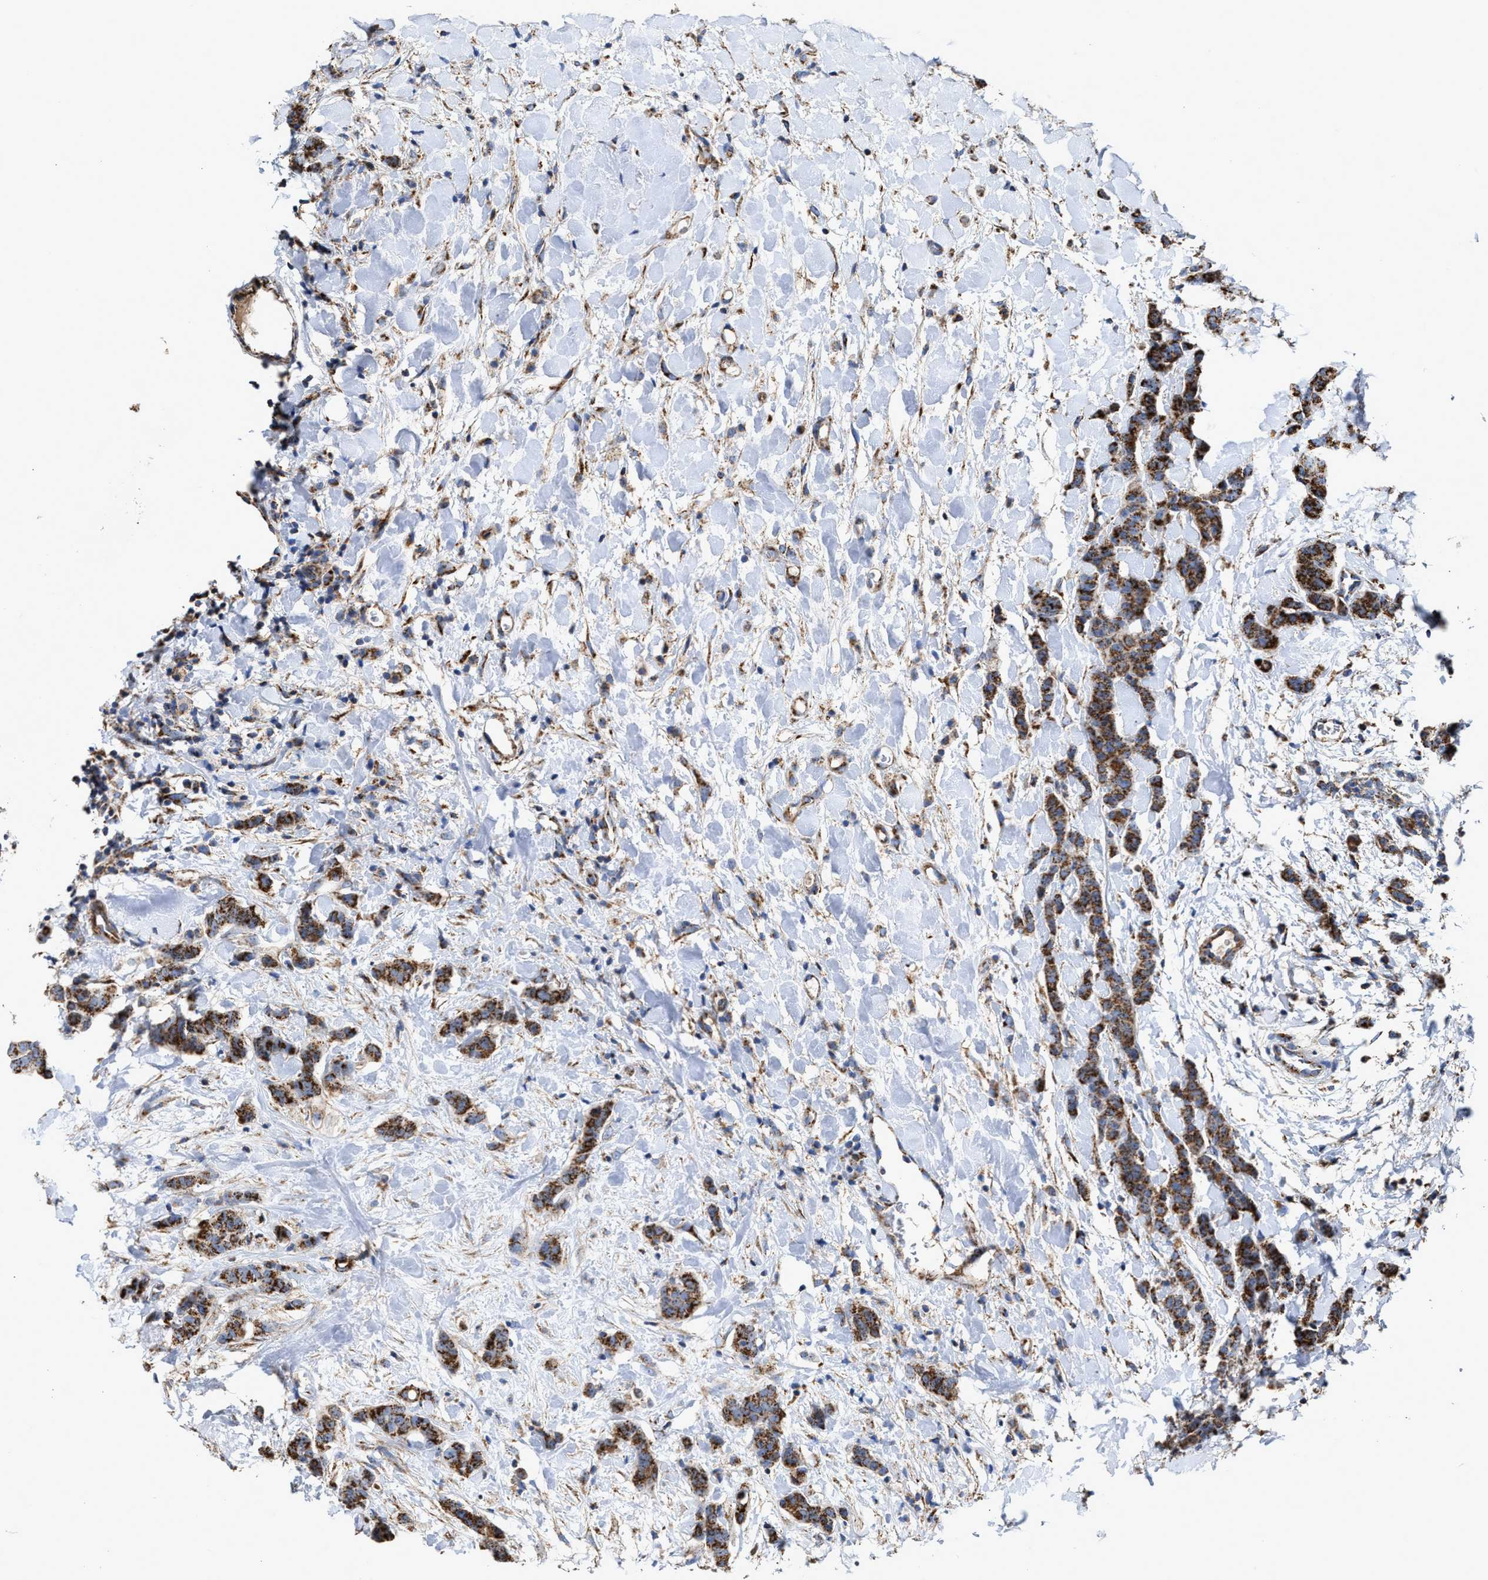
{"staining": {"intensity": "strong", "quantity": ">75%", "location": "cytoplasmic/membranous"}, "tissue": "breast cancer", "cell_type": "Tumor cells", "image_type": "cancer", "snomed": [{"axis": "morphology", "description": "Normal tissue, NOS"}, {"axis": "morphology", "description": "Duct carcinoma"}, {"axis": "topography", "description": "Breast"}], "caption": "Protein analysis of breast cancer tissue displays strong cytoplasmic/membranous staining in about >75% of tumor cells. (Stains: DAB (3,3'-diaminobenzidine) in brown, nuclei in blue, Microscopy: brightfield microscopy at high magnification).", "gene": "MECR", "patient": {"sex": "female", "age": 40}}